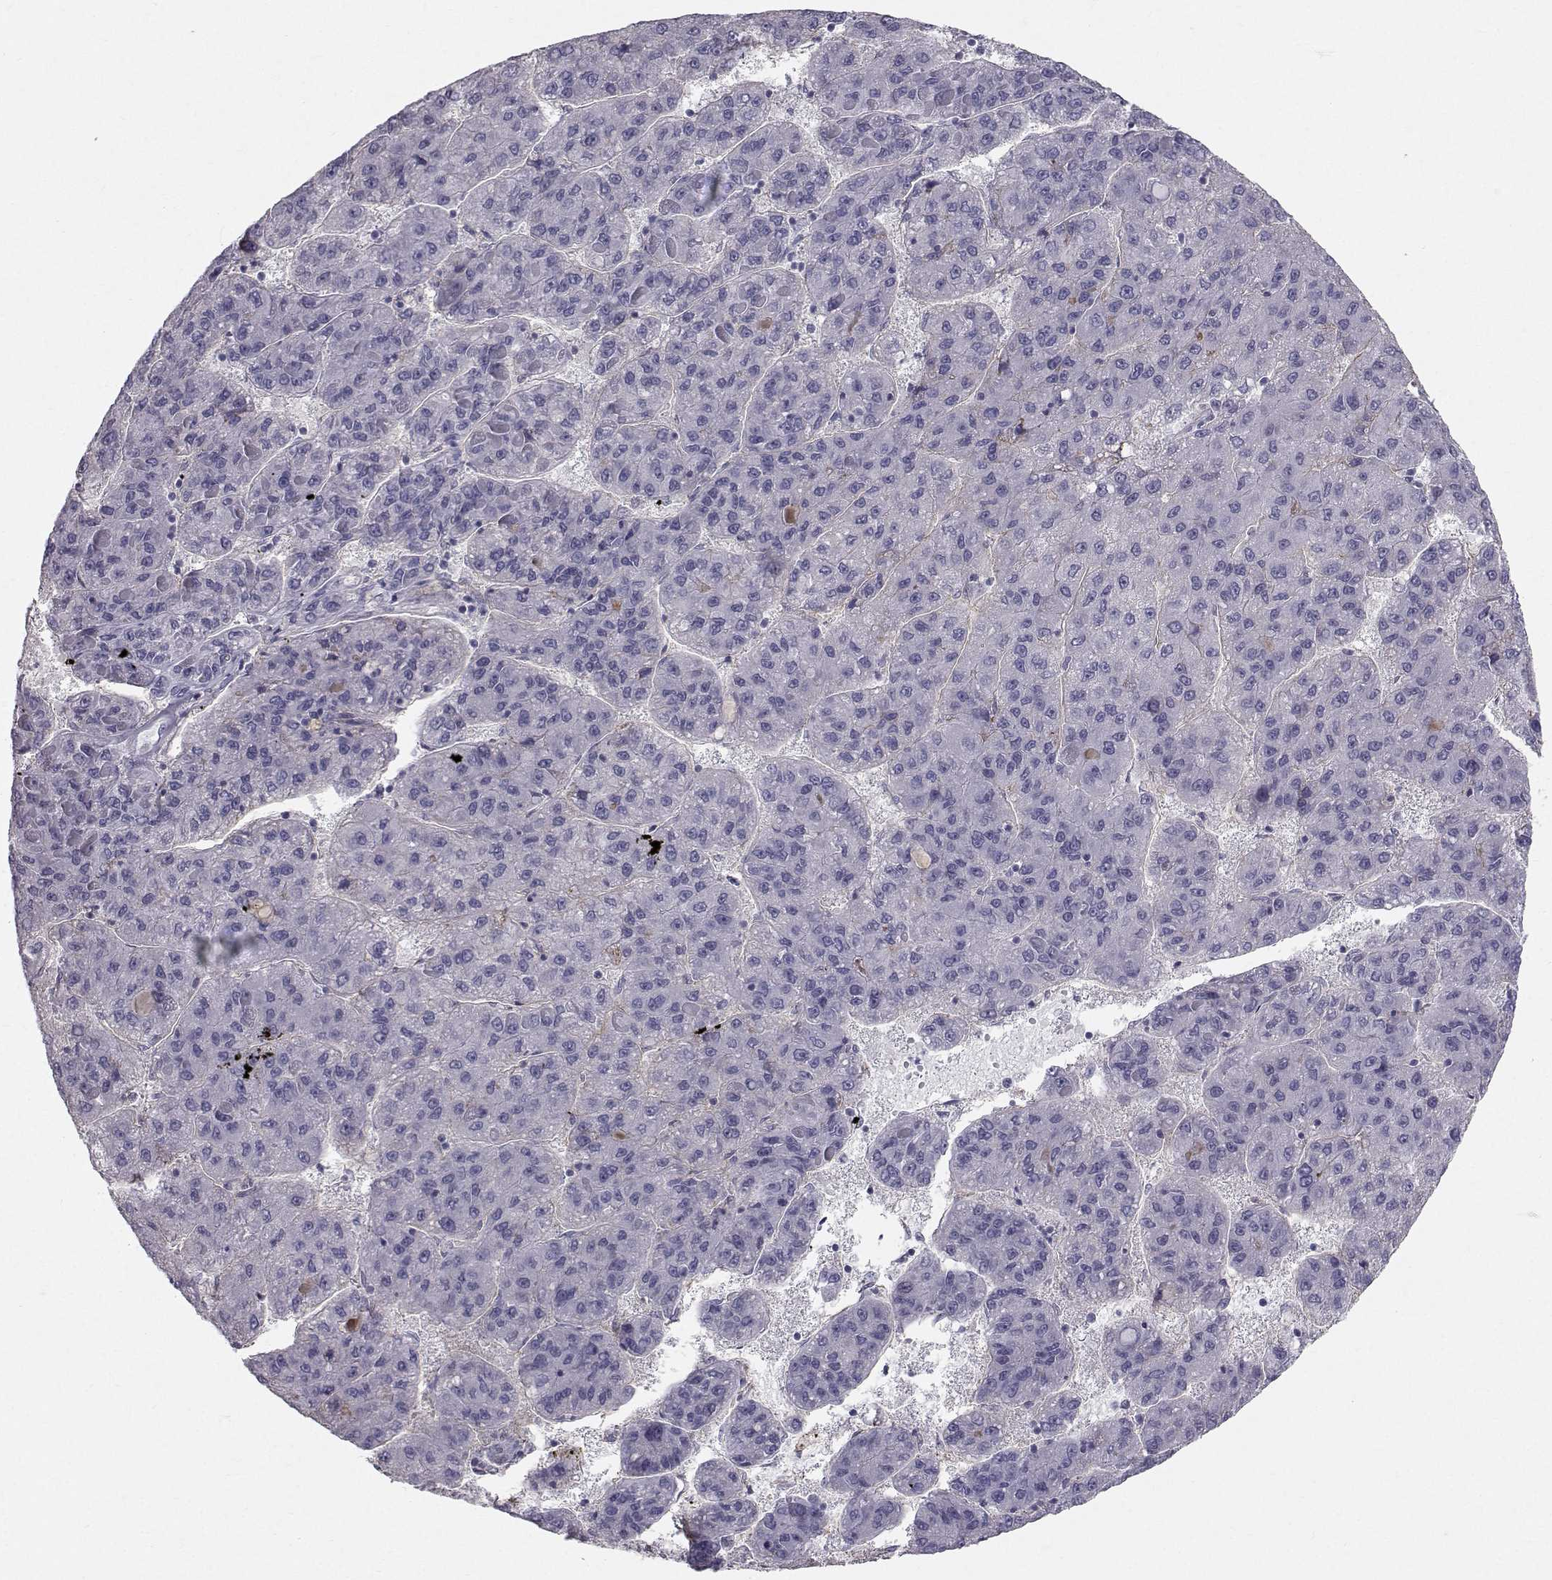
{"staining": {"intensity": "negative", "quantity": "none", "location": "none"}, "tissue": "liver cancer", "cell_type": "Tumor cells", "image_type": "cancer", "snomed": [{"axis": "morphology", "description": "Carcinoma, Hepatocellular, NOS"}, {"axis": "topography", "description": "Liver"}], "caption": "IHC of liver hepatocellular carcinoma exhibits no staining in tumor cells.", "gene": "SPDYE4", "patient": {"sex": "female", "age": 82}}